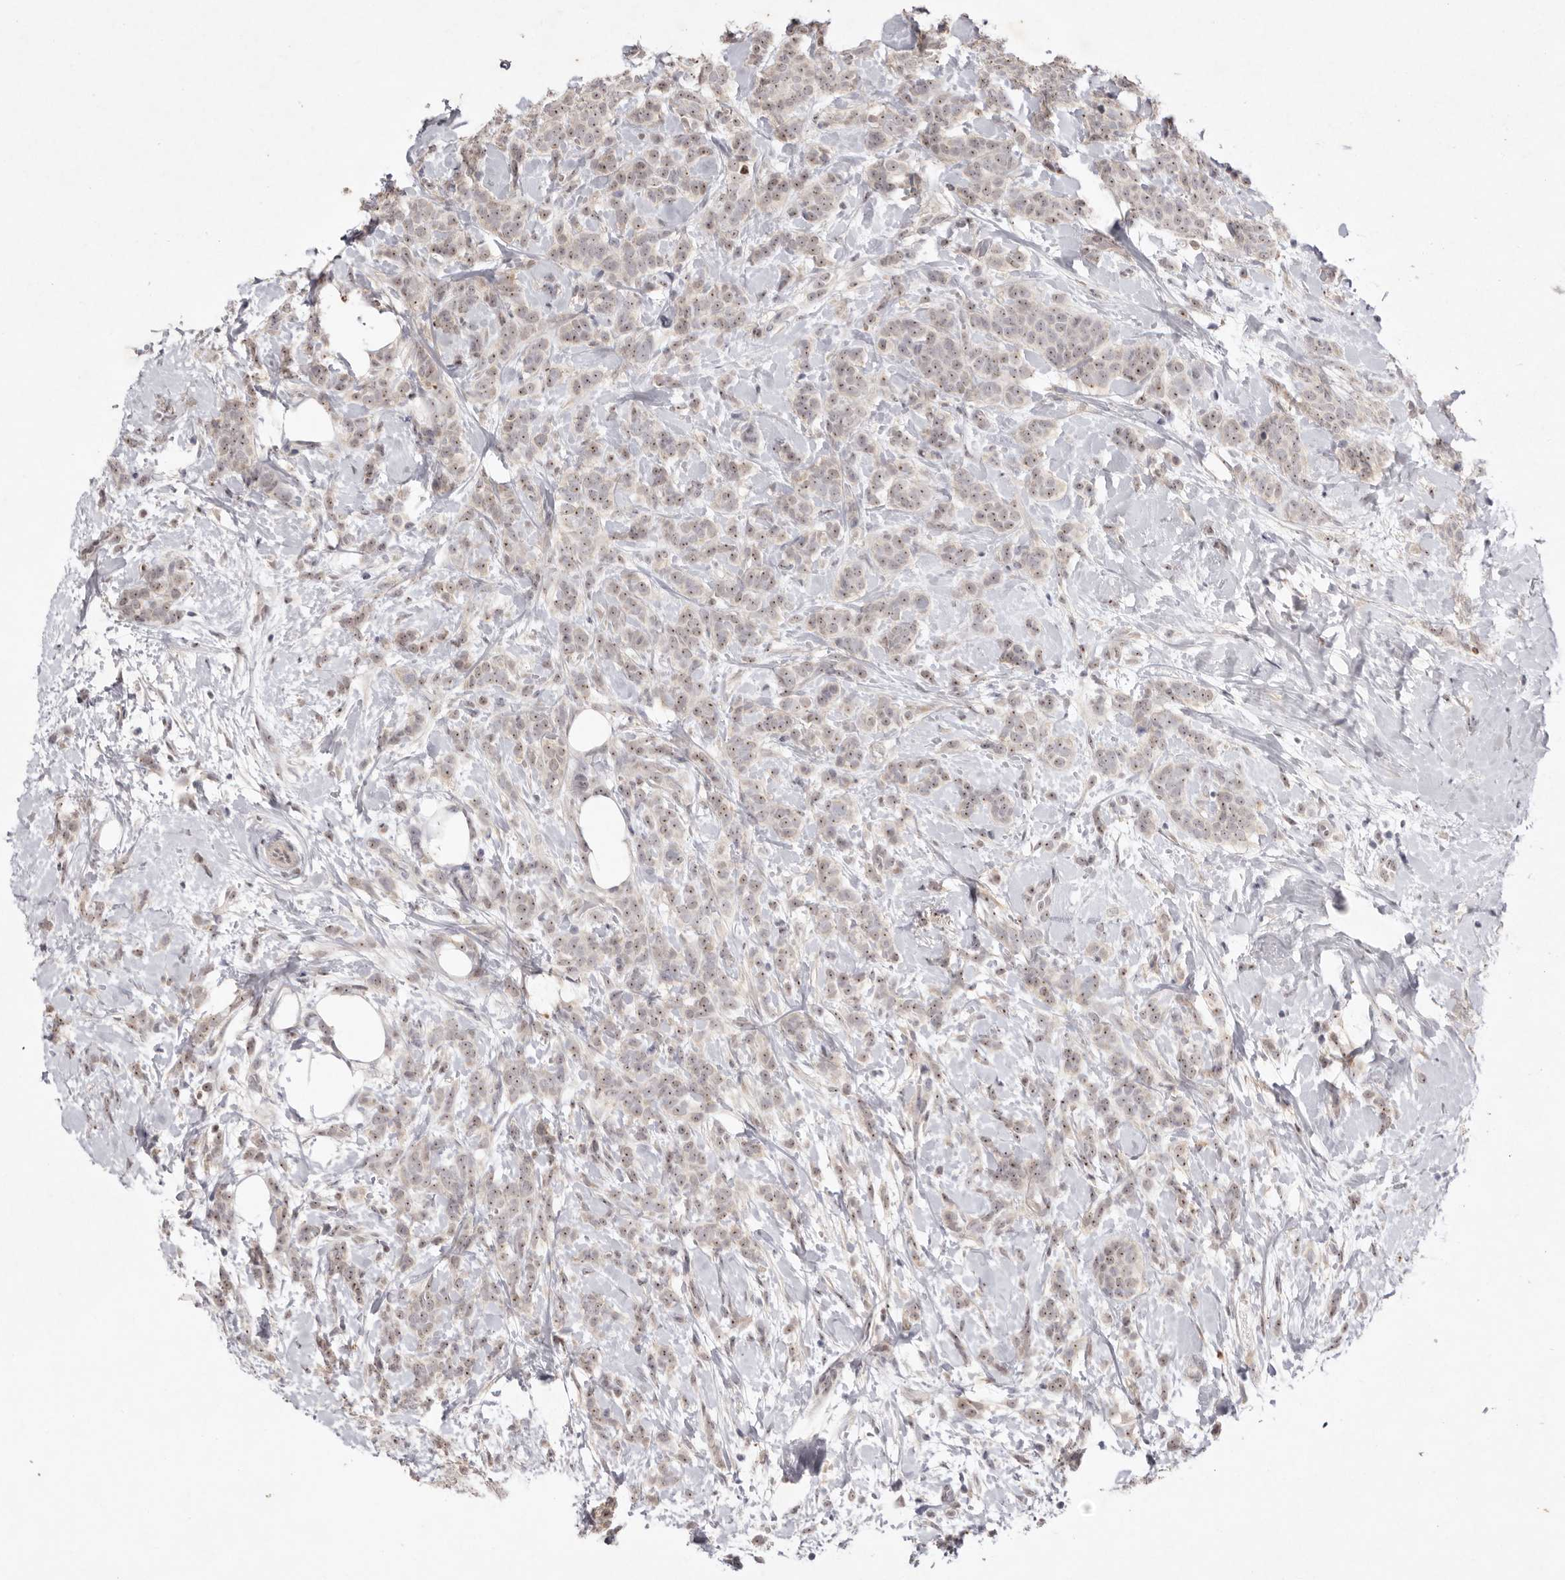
{"staining": {"intensity": "weak", "quantity": ">75%", "location": "nuclear"}, "tissue": "breast cancer", "cell_type": "Tumor cells", "image_type": "cancer", "snomed": [{"axis": "morphology", "description": "Lobular carcinoma, in situ"}, {"axis": "morphology", "description": "Lobular carcinoma"}, {"axis": "topography", "description": "Breast"}], "caption": "The immunohistochemical stain labels weak nuclear staining in tumor cells of lobular carcinoma (breast) tissue.", "gene": "TADA1", "patient": {"sex": "female", "age": 41}}